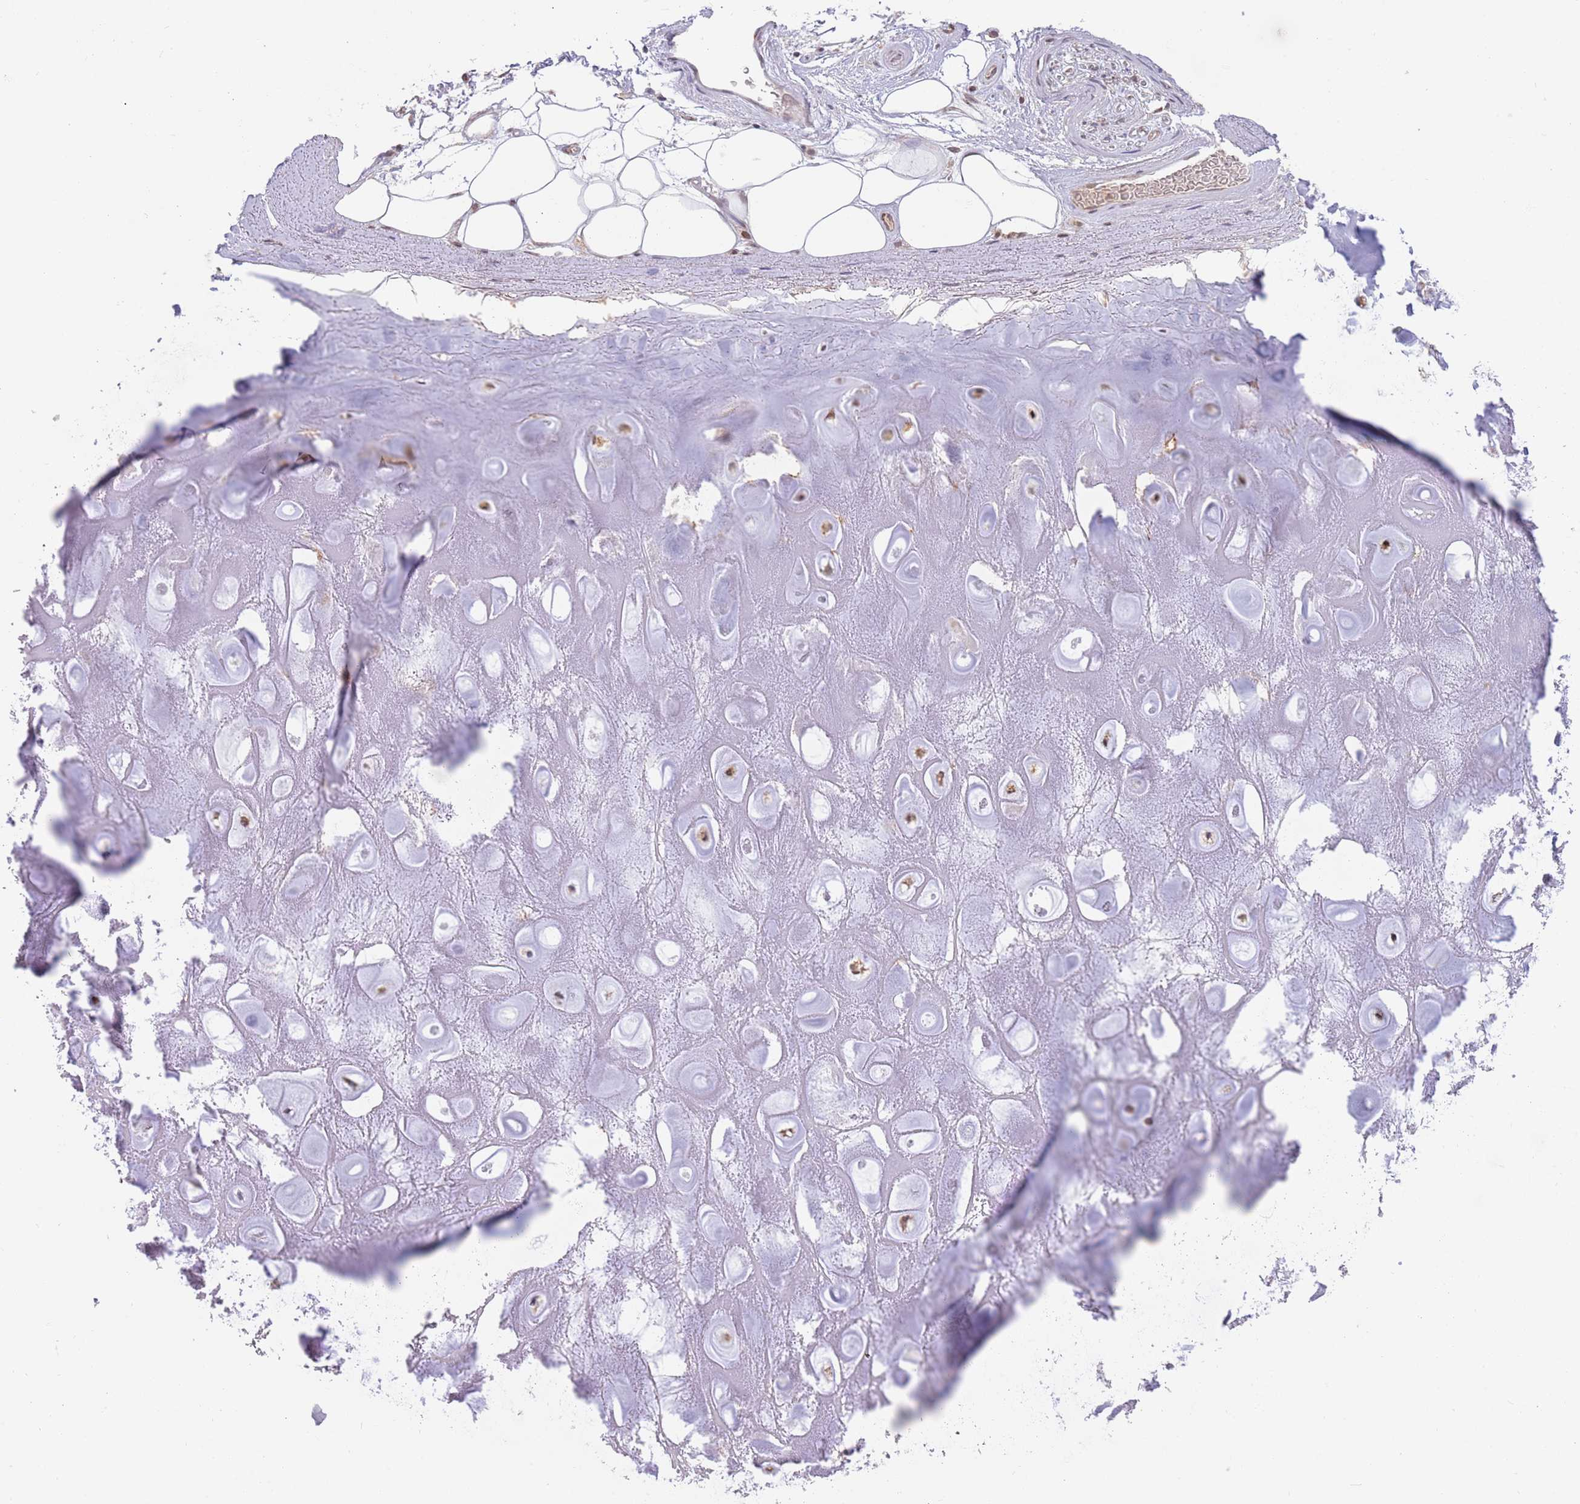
{"staining": {"intensity": "negative", "quantity": "none", "location": "none"}, "tissue": "adipose tissue", "cell_type": "Adipocytes", "image_type": "normal", "snomed": [{"axis": "morphology", "description": "Normal tissue, NOS"}, {"axis": "topography", "description": "Cartilage tissue"}], "caption": "The histopathology image reveals no significant expression in adipocytes of adipose tissue. The staining is performed using DAB (3,3'-diaminobenzidine) brown chromogen with nuclei counter-stained in using hematoxylin.", "gene": "TIMM13", "patient": {"sex": "male", "age": 81}}